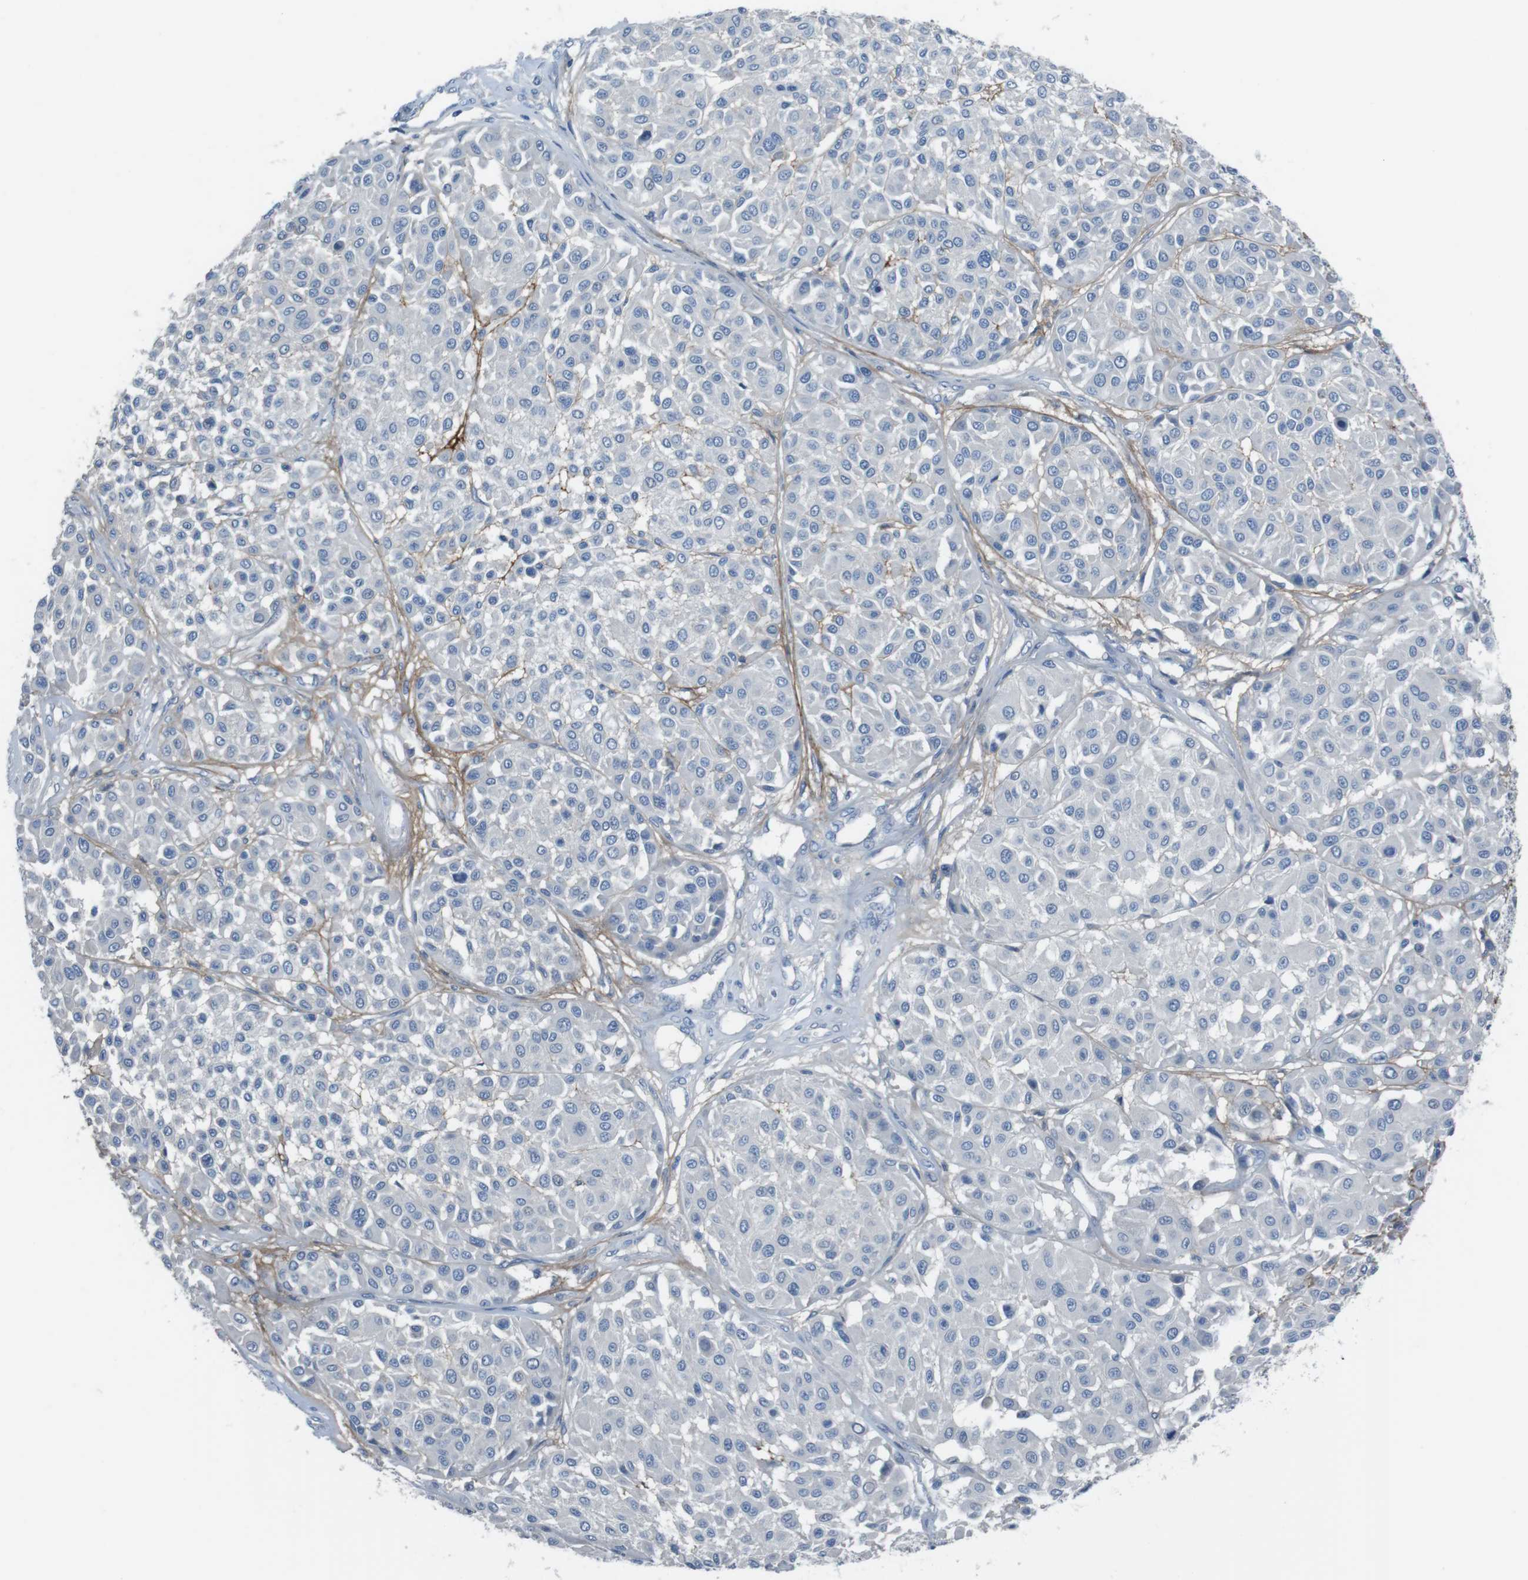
{"staining": {"intensity": "negative", "quantity": "none", "location": "none"}, "tissue": "melanoma", "cell_type": "Tumor cells", "image_type": "cancer", "snomed": [{"axis": "morphology", "description": "Malignant melanoma, Metastatic site"}, {"axis": "topography", "description": "Soft tissue"}], "caption": "Tumor cells show no significant expression in melanoma. Brightfield microscopy of immunohistochemistry (IHC) stained with DAB (brown) and hematoxylin (blue), captured at high magnification.", "gene": "CYP2C8", "patient": {"sex": "male", "age": 41}}